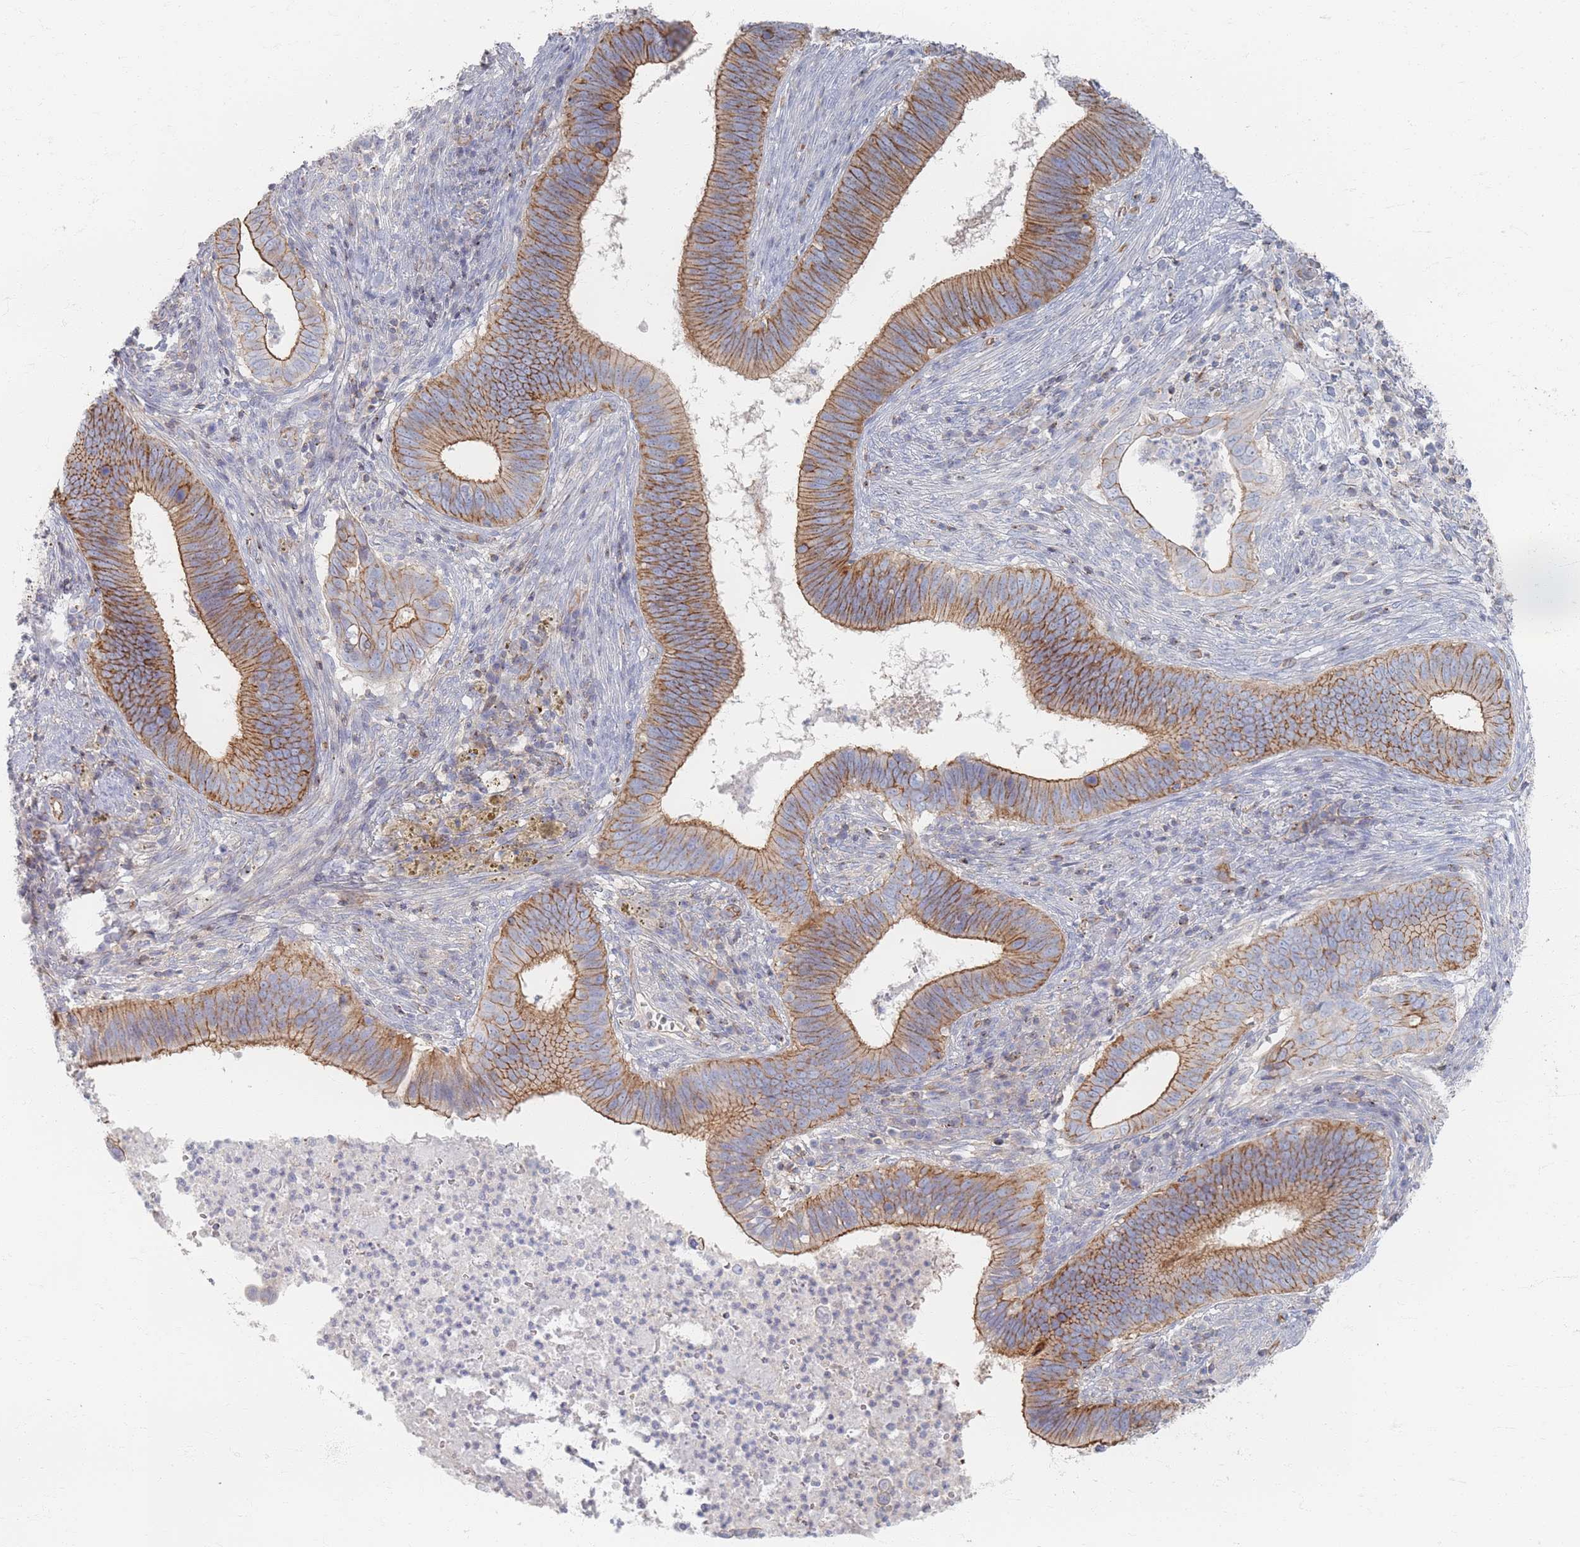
{"staining": {"intensity": "moderate", "quantity": ">75%", "location": "cytoplasmic/membranous"}, "tissue": "cervical cancer", "cell_type": "Tumor cells", "image_type": "cancer", "snomed": [{"axis": "morphology", "description": "Adenocarcinoma, NOS"}, {"axis": "topography", "description": "Cervix"}], "caption": "Cervical cancer (adenocarcinoma) stained for a protein demonstrates moderate cytoplasmic/membranous positivity in tumor cells.", "gene": "GNB1", "patient": {"sex": "female", "age": 42}}